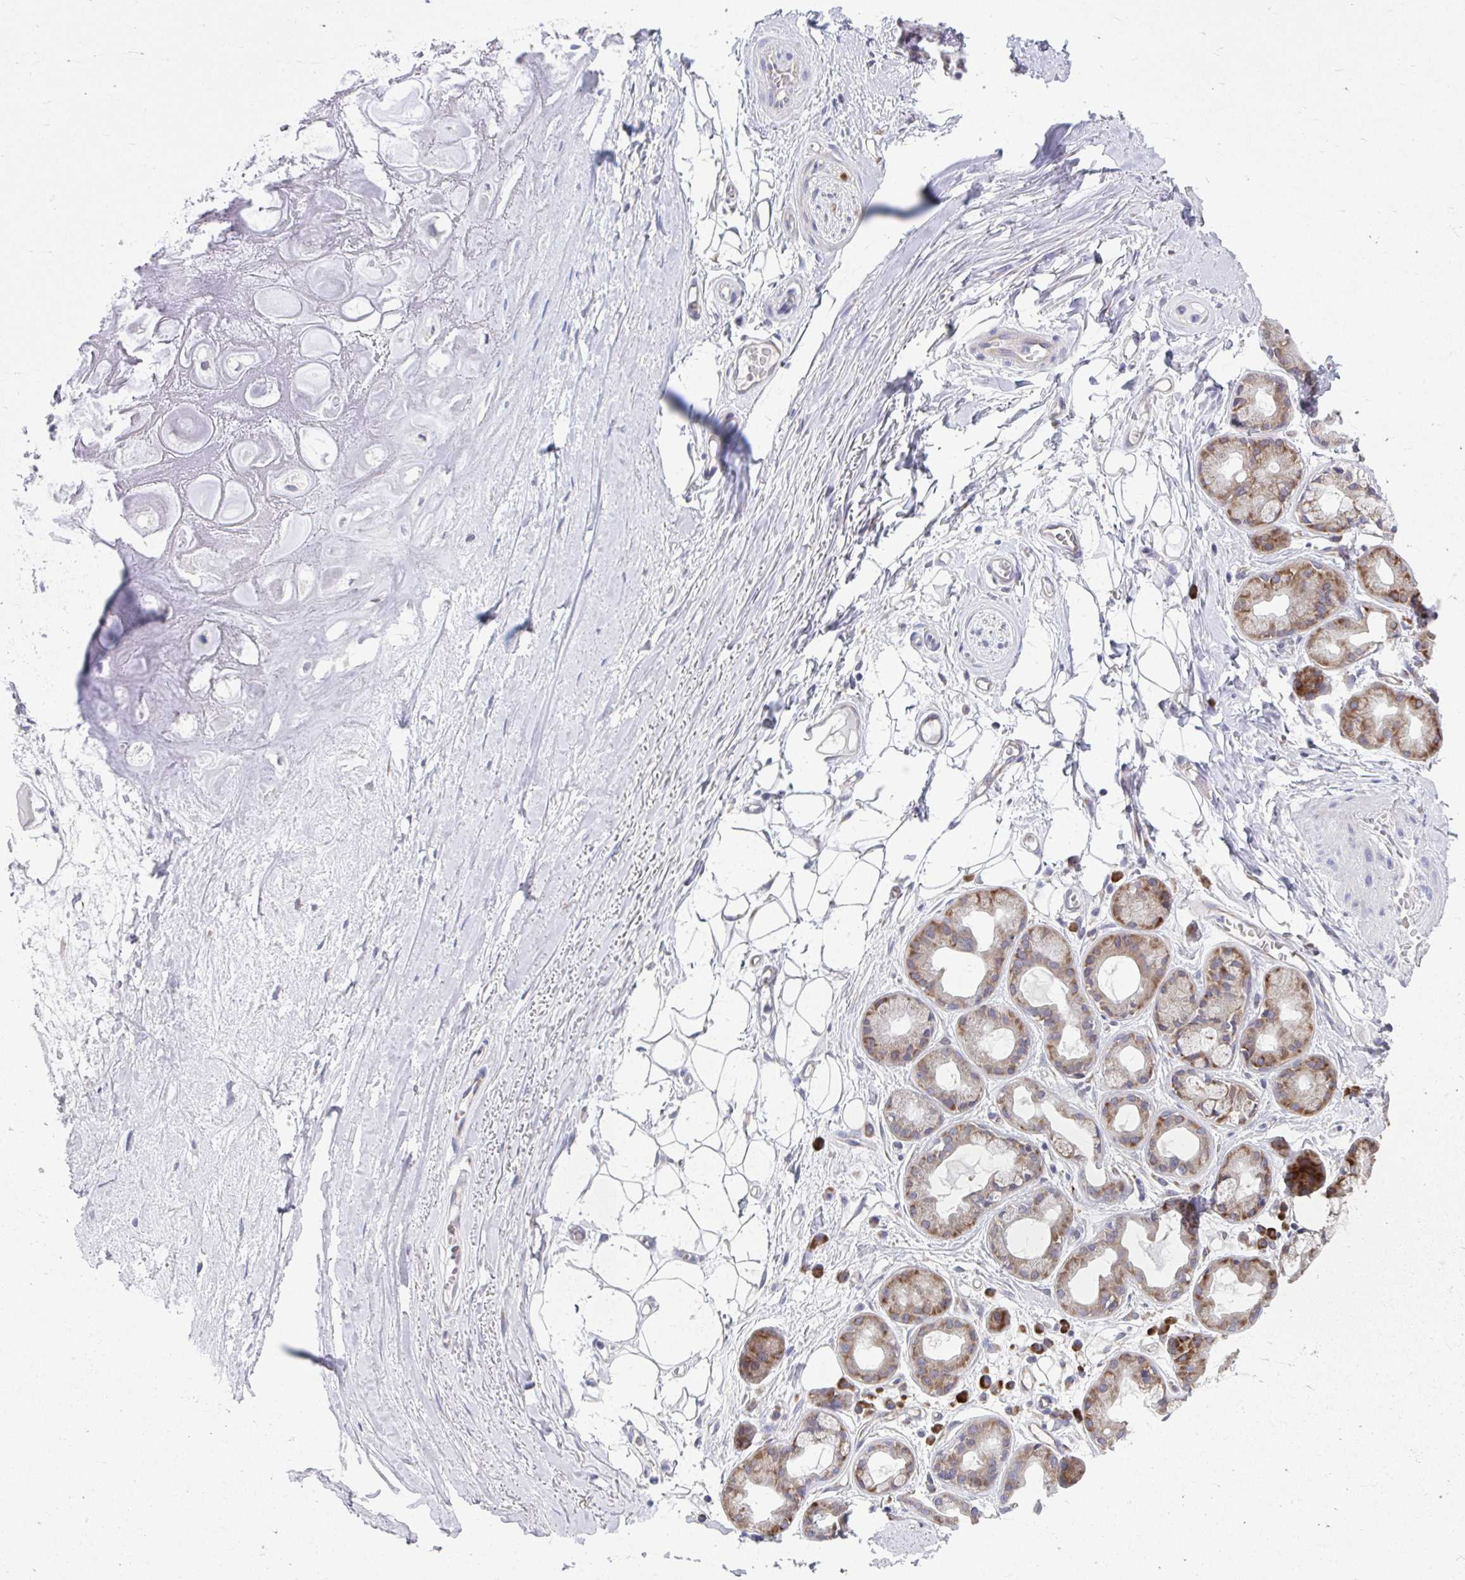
{"staining": {"intensity": "negative", "quantity": "none", "location": "none"}, "tissue": "adipose tissue", "cell_type": "Adipocytes", "image_type": "normal", "snomed": [{"axis": "morphology", "description": "Normal tissue, NOS"}, {"axis": "topography", "description": "Lymph node"}, {"axis": "topography", "description": "Cartilage tissue"}, {"axis": "topography", "description": "Nasopharynx"}], "caption": "The histopathology image displays no staining of adipocytes in benign adipose tissue. Brightfield microscopy of IHC stained with DAB (3,3'-diaminobenzidine) (brown) and hematoxylin (blue), captured at high magnification.", "gene": "SELENON", "patient": {"sex": "male", "age": 63}}